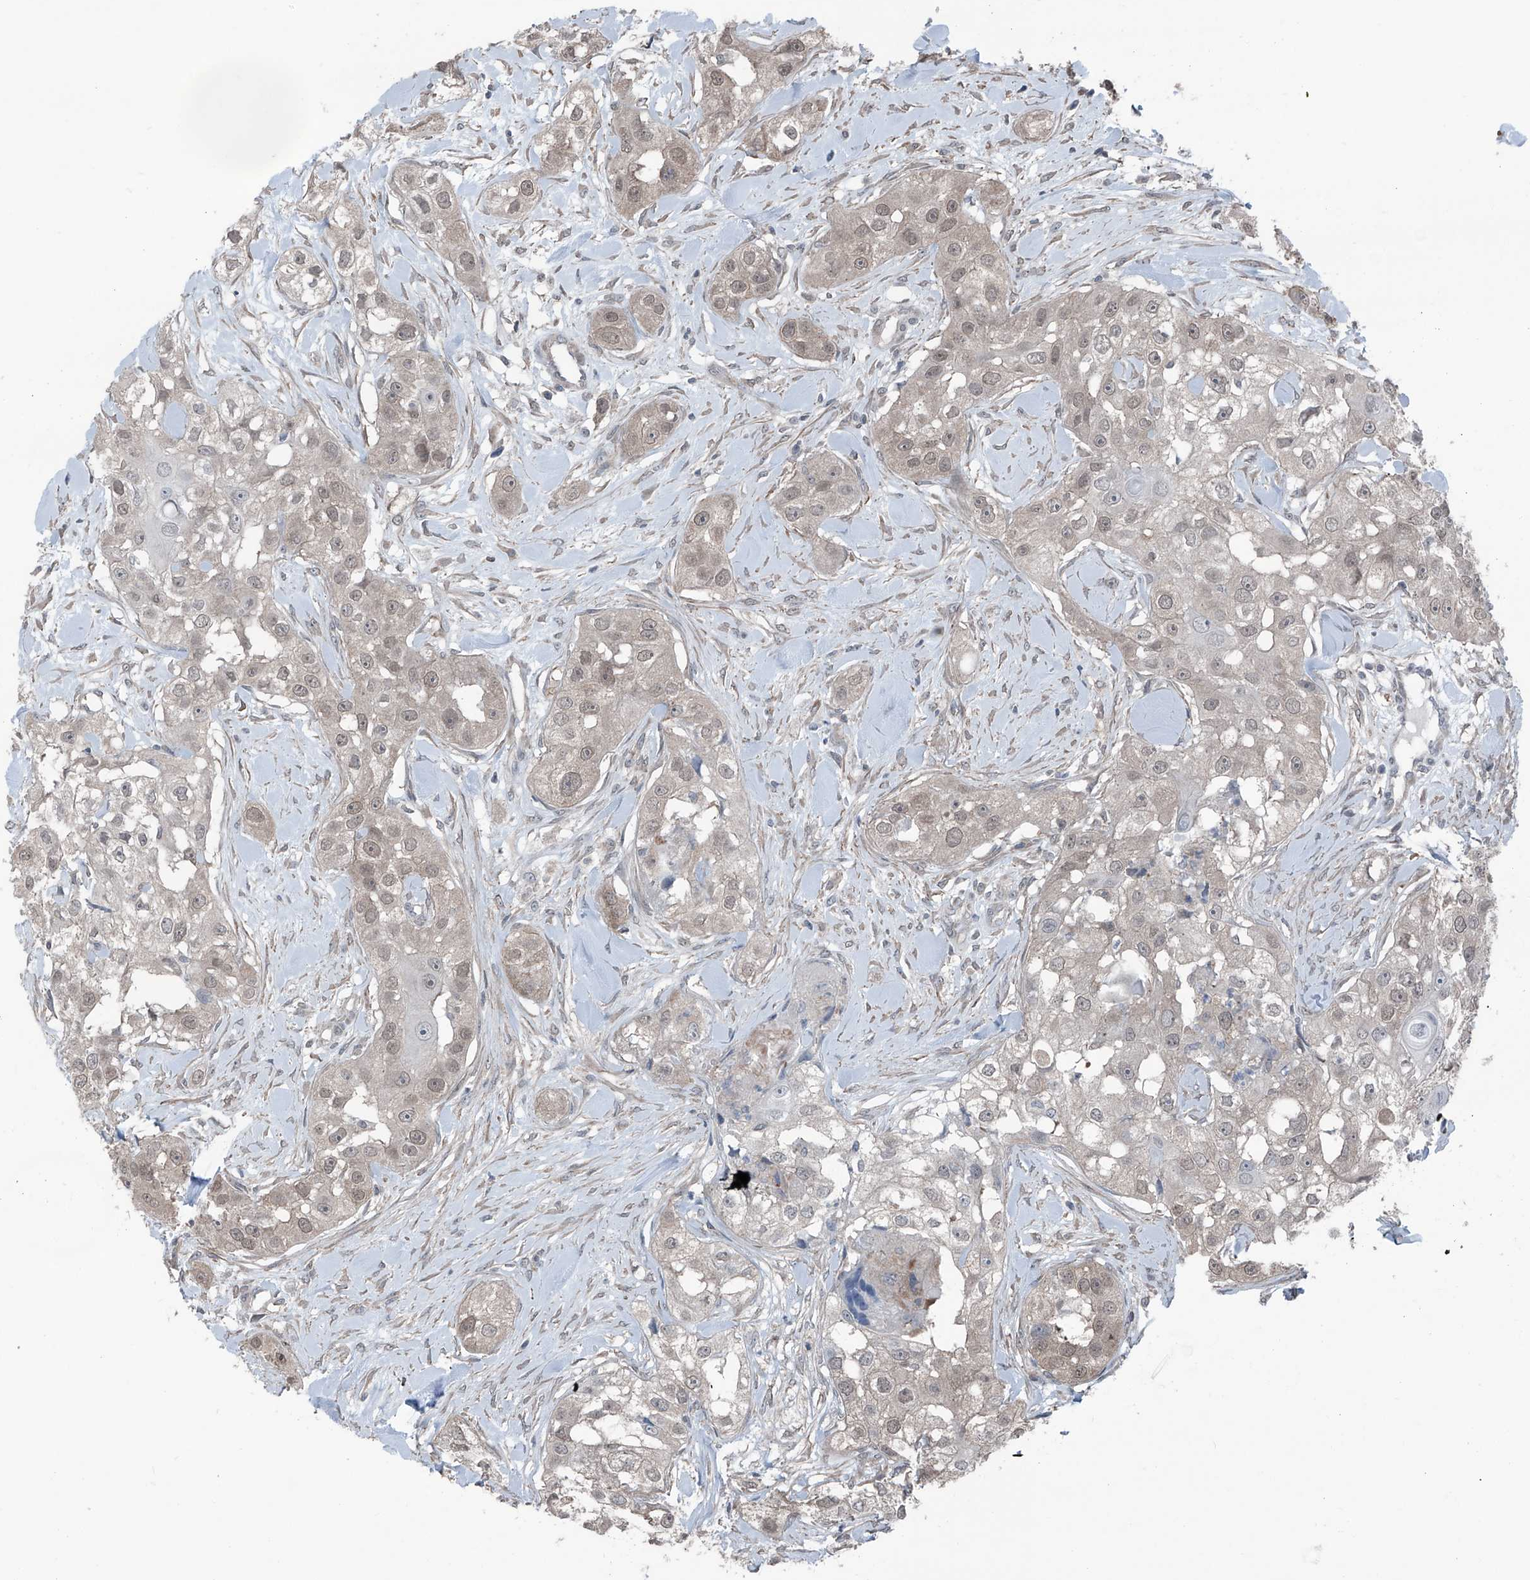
{"staining": {"intensity": "weak", "quantity": ">75%", "location": "nuclear"}, "tissue": "head and neck cancer", "cell_type": "Tumor cells", "image_type": "cancer", "snomed": [{"axis": "morphology", "description": "Normal tissue, NOS"}, {"axis": "morphology", "description": "Squamous cell carcinoma, NOS"}, {"axis": "topography", "description": "Skeletal muscle"}, {"axis": "topography", "description": "Head-Neck"}], "caption": "Brown immunohistochemical staining in head and neck cancer (squamous cell carcinoma) shows weak nuclear staining in approximately >75% of tumor cells. (Stains: DAB (3,3'-diaminobenzidine) in brown, nuclei in blue, Microscopy: brightfield microscopy at high magnification).", "gene": "HSPB11", "patient": {"sex": "male", "age": 51}}